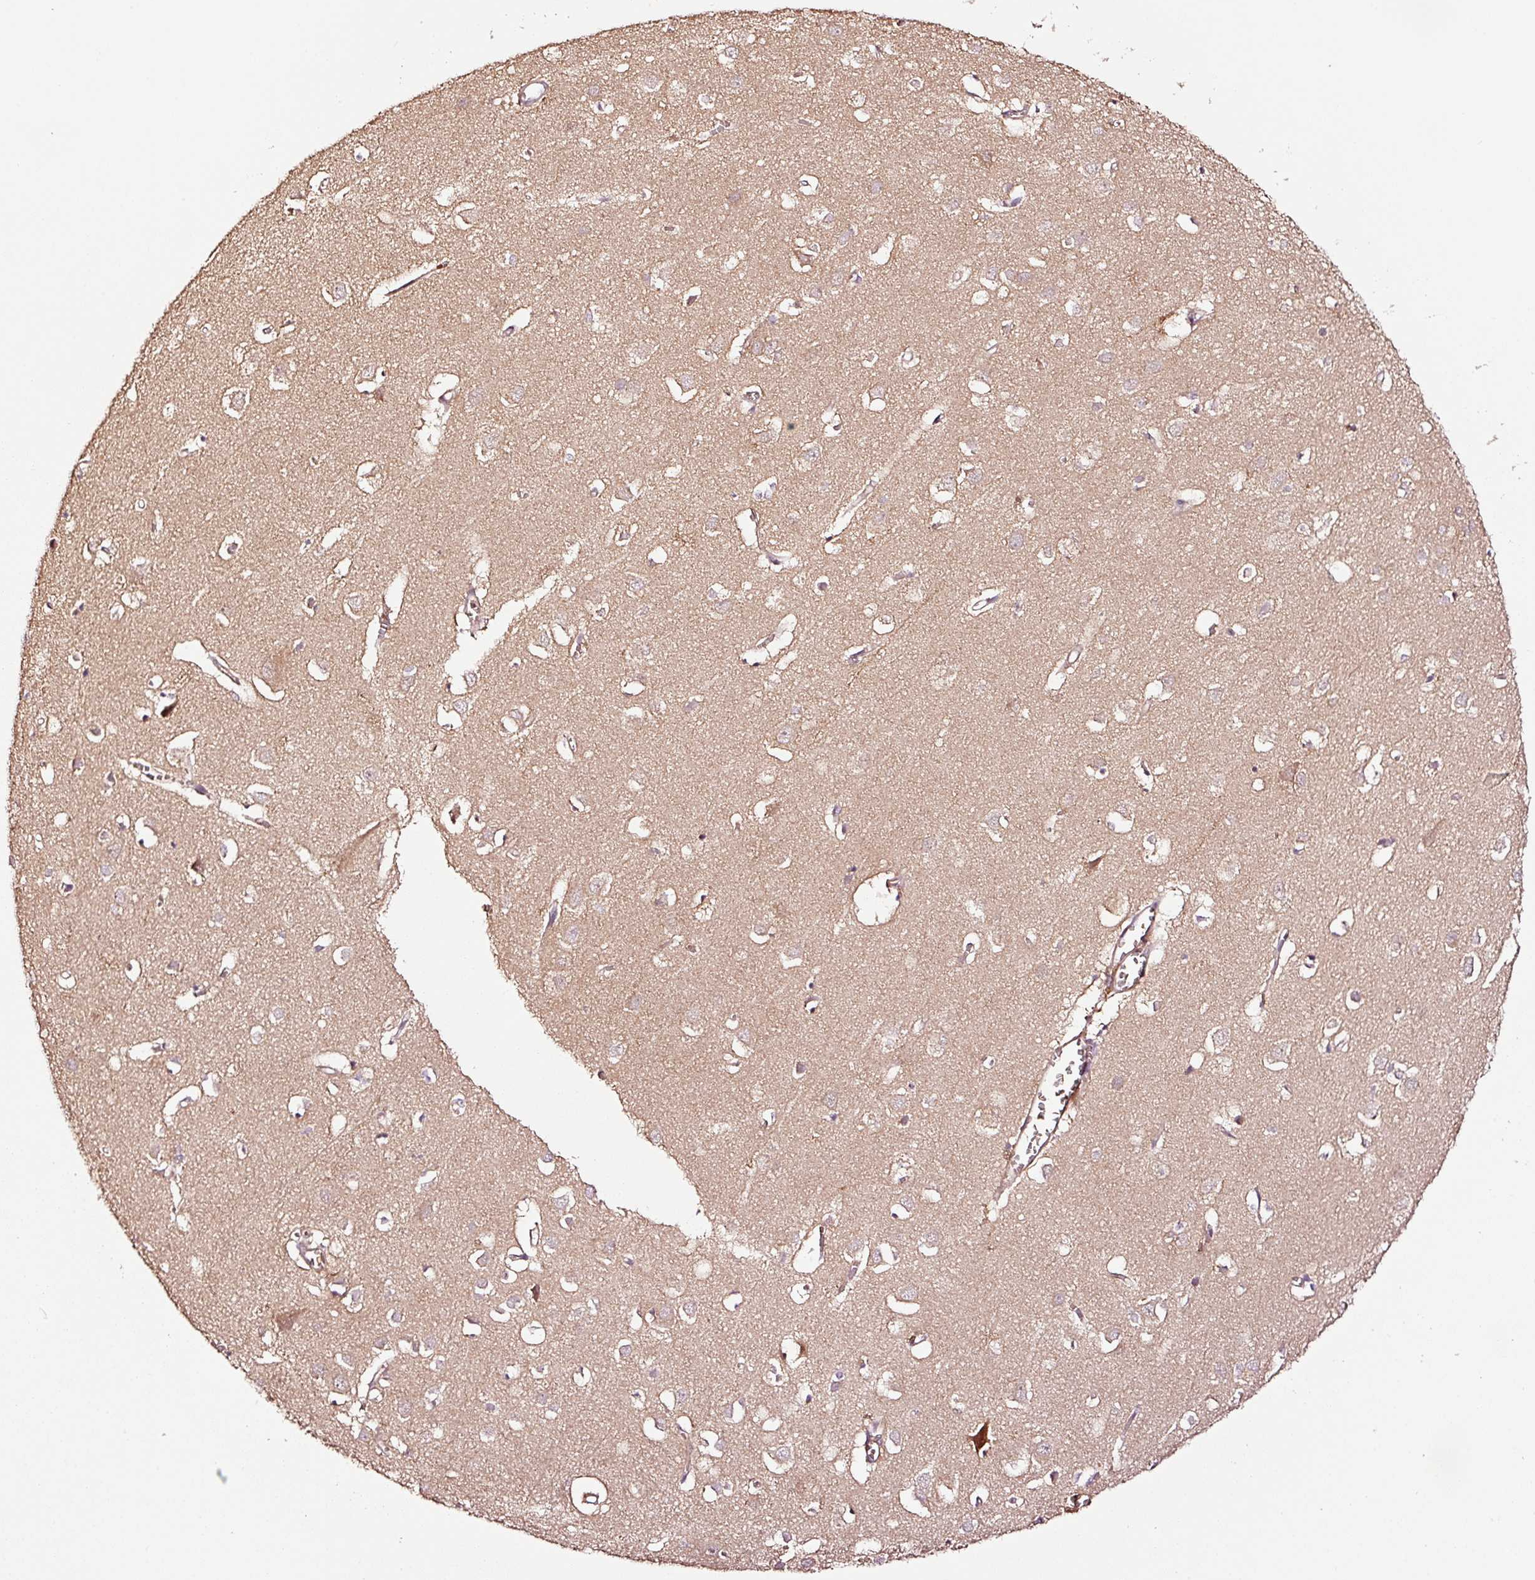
{"staining": {"intensity": "weak", "quantity": ">75%", "location": "cytoplasmic/membranous"}, "tissue": "cerebral cortex", "cell_type": "Endothelial cells", "image_type": "normal", "snomed": [{"axis": "morphology", "description": "Normal tissue, NOS"}, {"axis": "topography", "description": "Cerebral cortex"}], "caption": "Cerebral cortex was stained to show a protein in brown. There is low levels of weak cytoplasmic/membranous expression in about >75% of endothelial cells. (DAB = brown stain, brightfield microscopy at high magnification).", "gene": "PGLYRP2", "patient": {"sex": "male", "age": 70}}